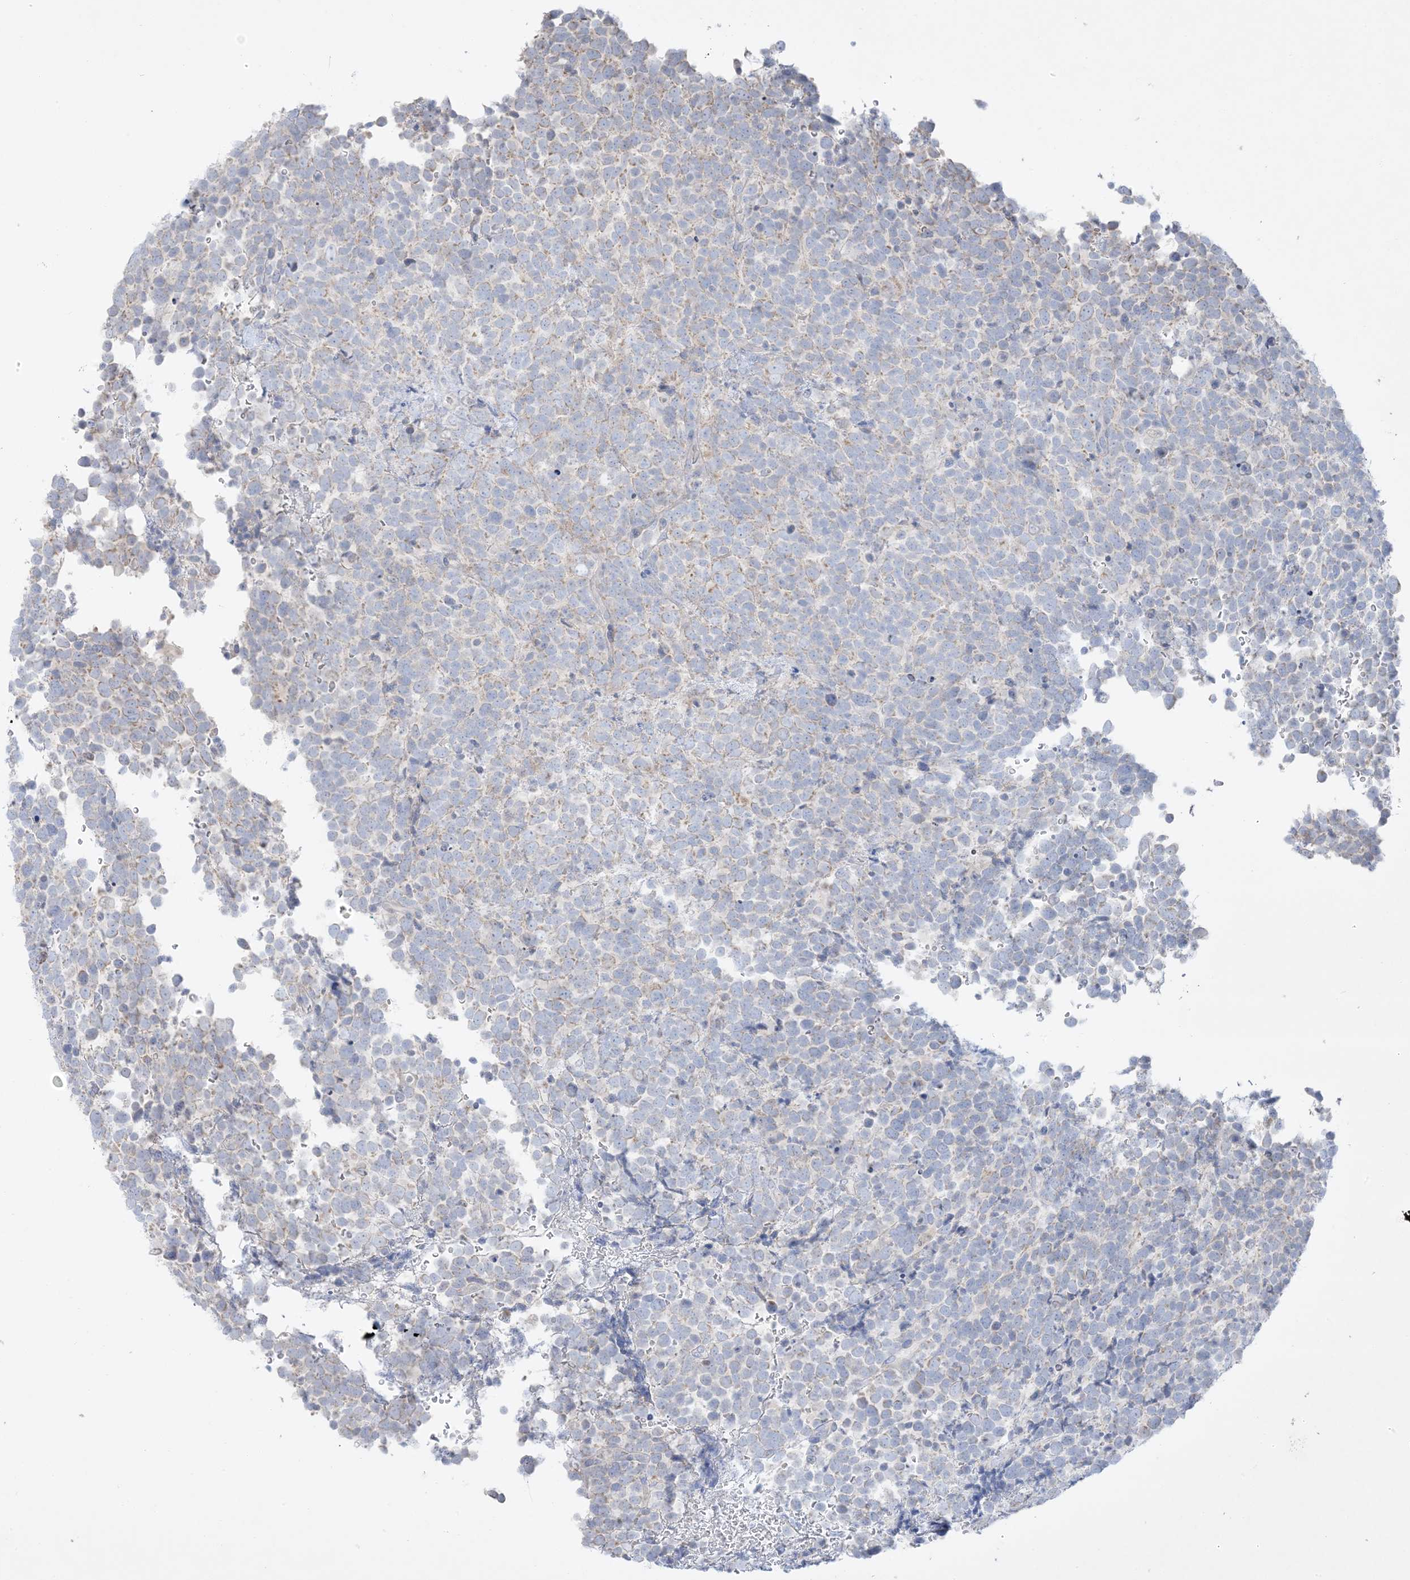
{"staining": {"intensity": "negative", "quantity": "none", "location": "none"}, "tissue": "urothelial cancer", "cell_type": "Tumor cells", "image_type": "cancer", "snomed": [{"axis": "morphology", "description": "Urothelial carcinoma, High grade"}, {"axis": "topography", "description": "Urinary bladder"}], "caption": "The IHC histopathology image has no significant positivity in tumor cells of urothelial cancer tissue. (DAB (3,3'-diaminobenzidine) IHC with hematoxylin counter stain).", "gene": "FAM184A", "patient": {"sex": "female", "age": 82}}